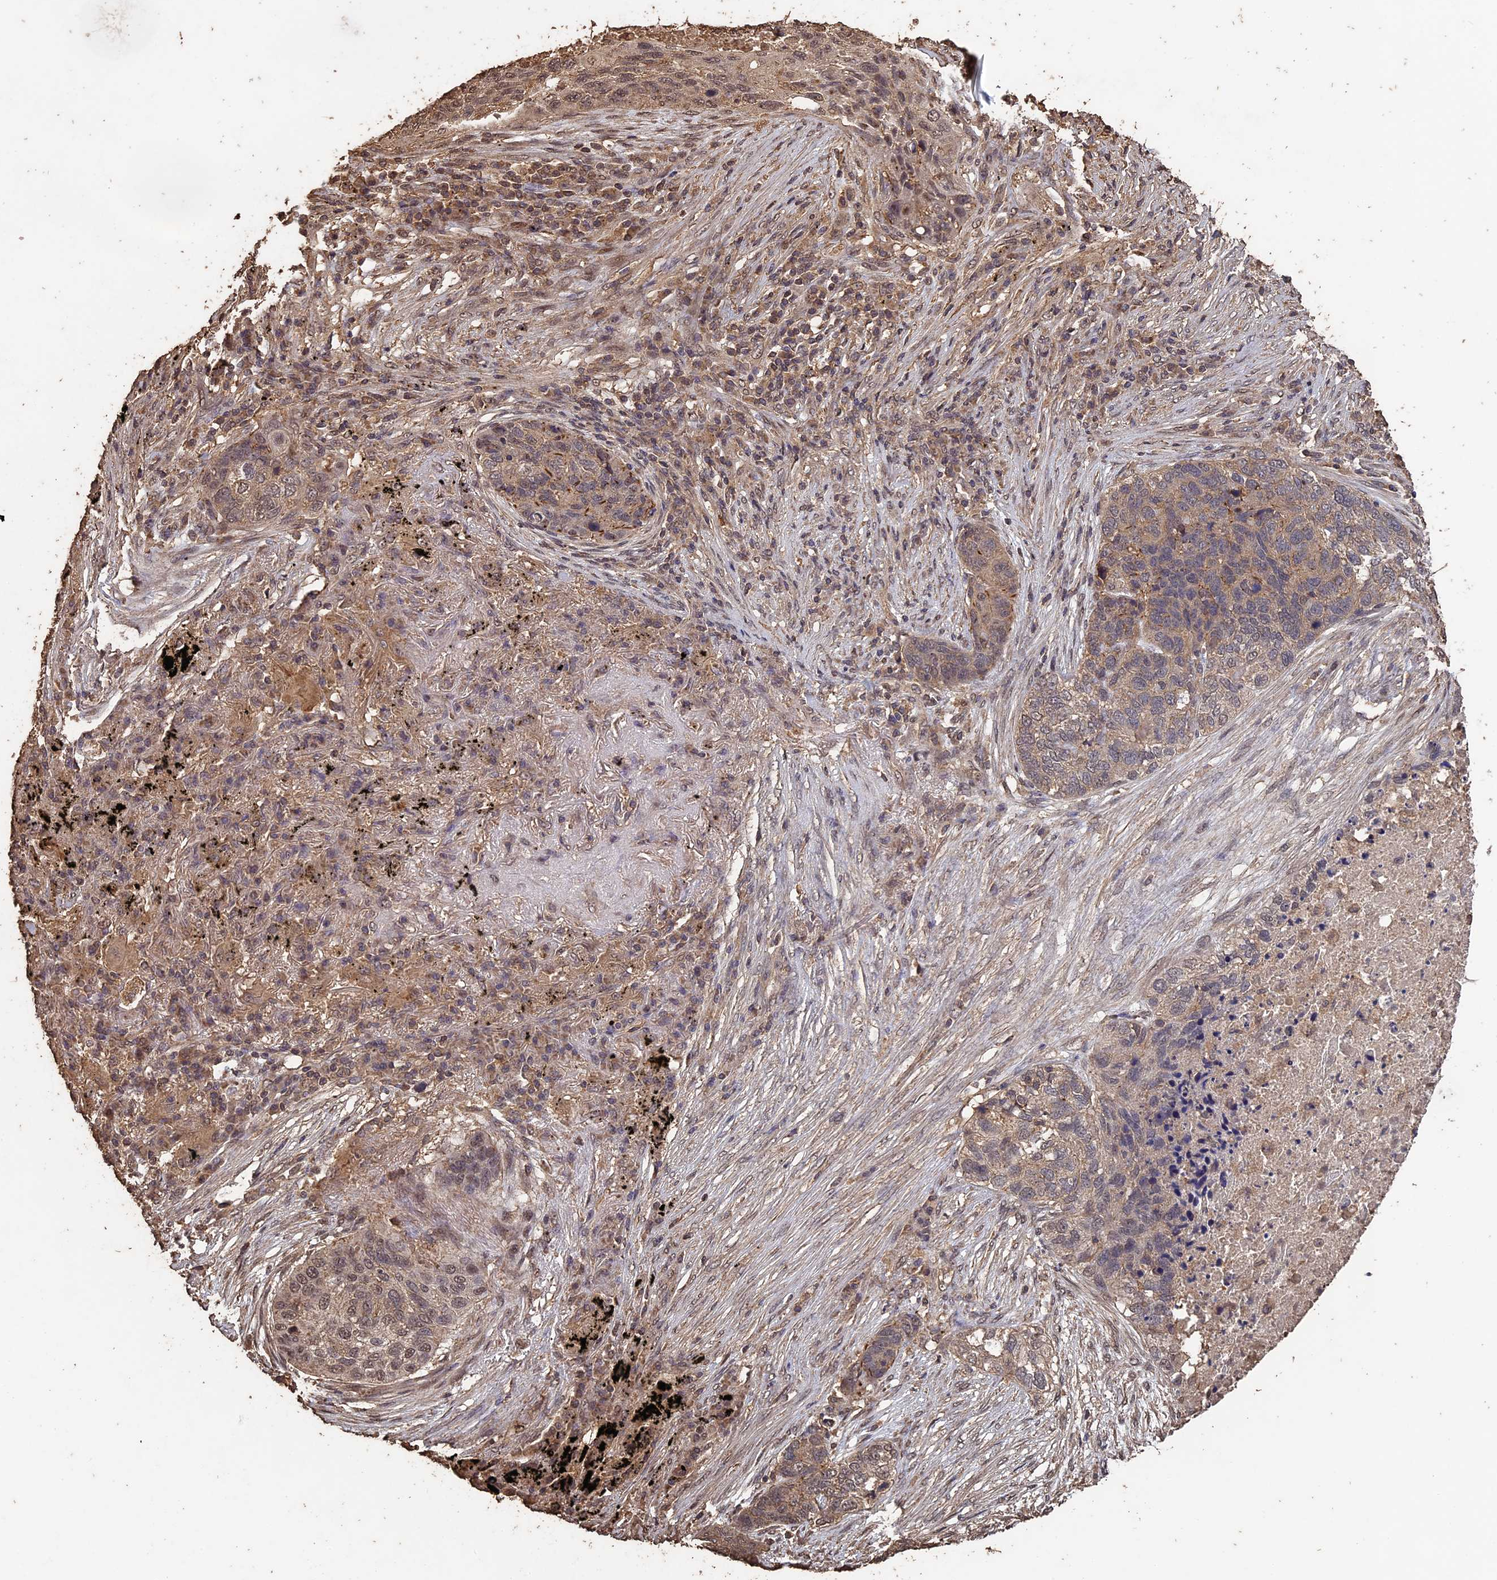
{"staining": {"intensity": "weak", "quantity": "<25%", "location": "nuclear"}, "tissue": "lung cancer", "cell_type": "Tumor cells", "image_type": "cancer", "snomed": [{"axis": "morphology", "description": "Squamous cell carcinoma, NOS"}, {"axis": "topography", "description": "Lung"}], "caption": "This is a histopathology image of immunohistochemistry (IHC) staining of squamous cell carcinoma (lung), which shows no expression in tumor cells.", "gene": "HUNK", "patient": {"sex": "female", "age": 63}}